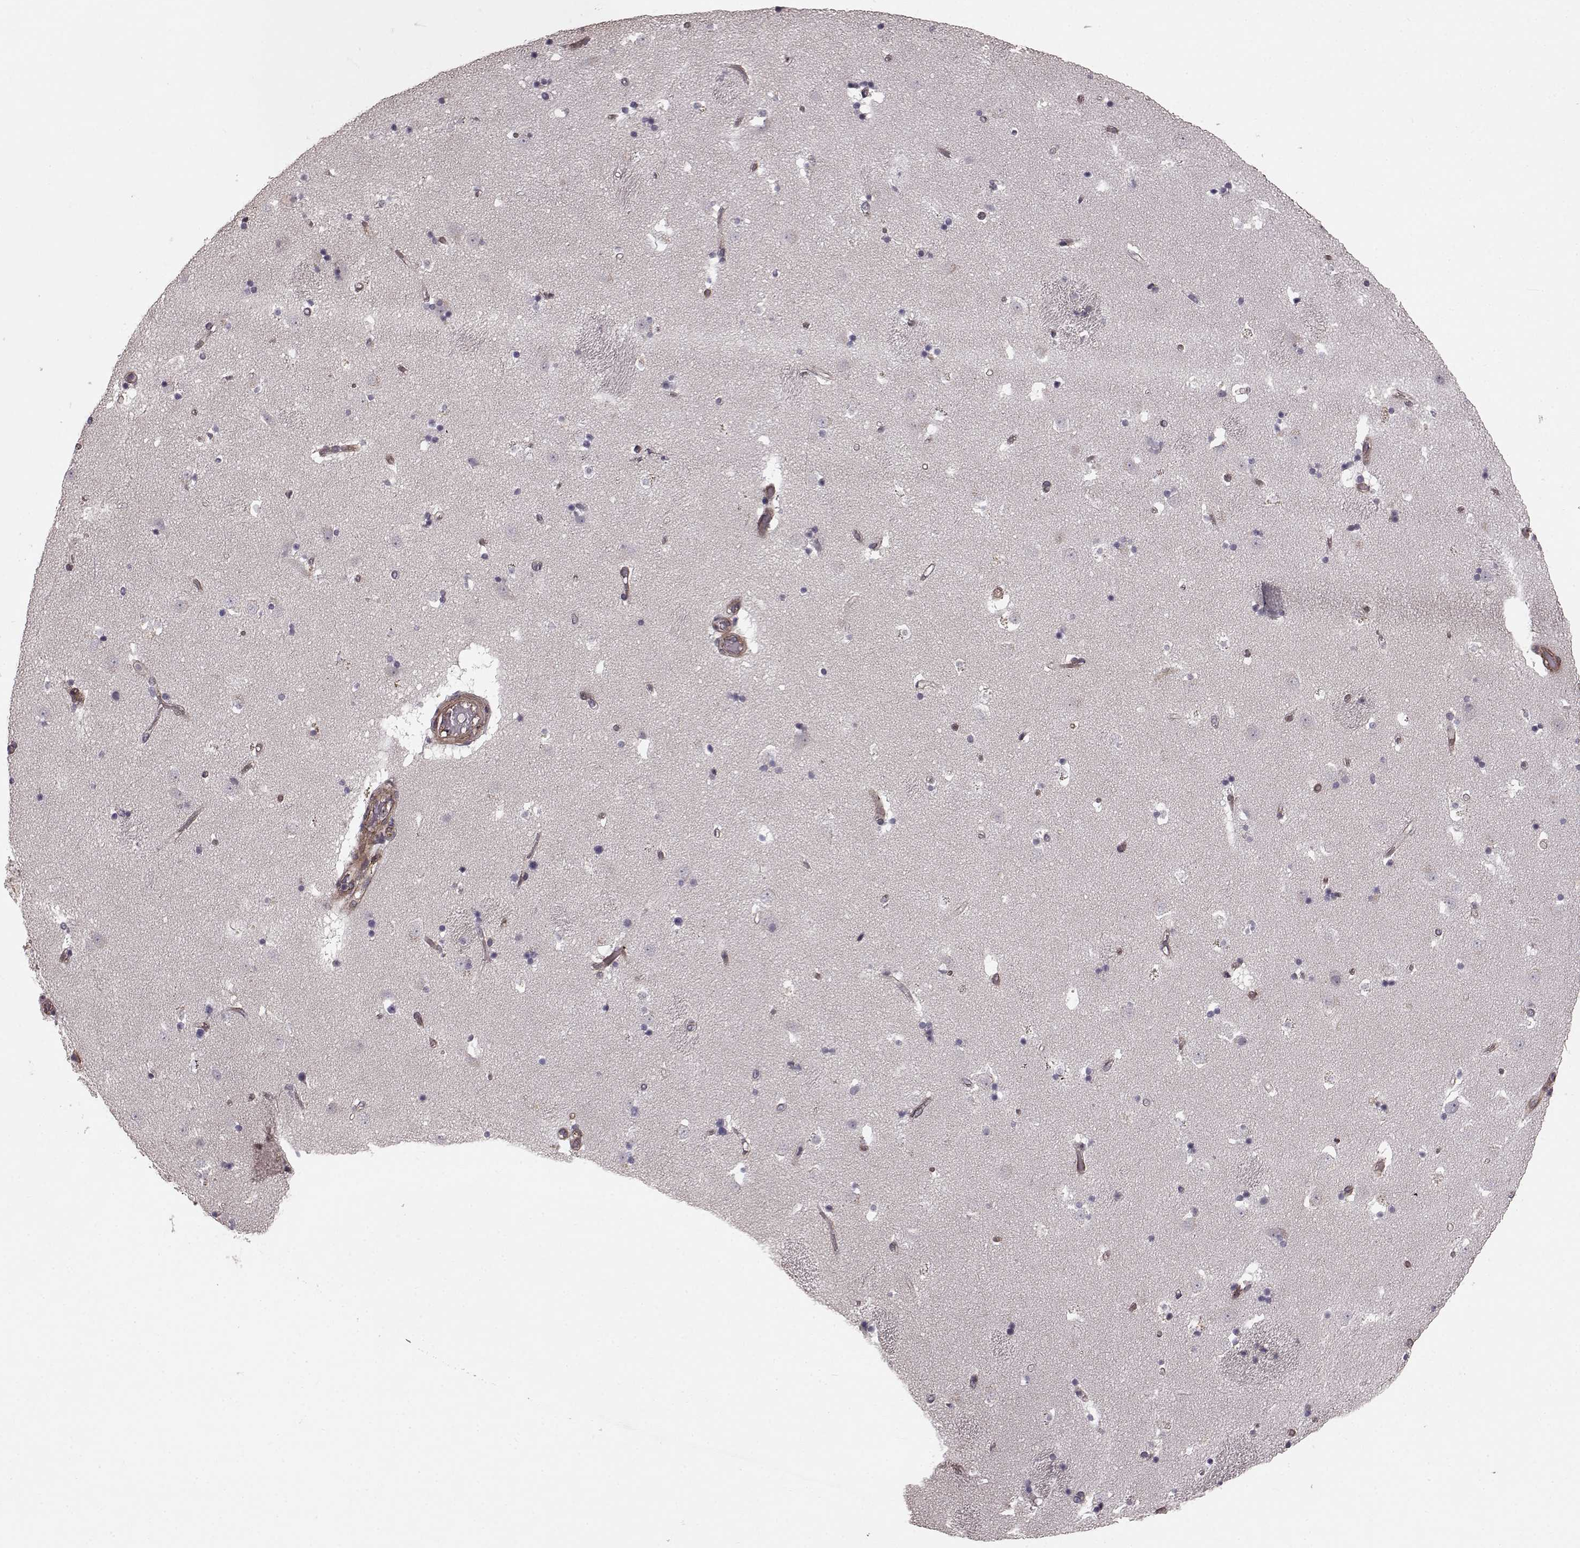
{"staining": {"intensity": "negative", "quantity": "none", "location": "none"}, "tissue": "caudate", "cell_type": "Glial cells", "image_type": "normal", "snomed": [{"axis": "morphology", "description": "Normal tissue, NOS"}, {"axis": "topography", "description": "Lateral ventricle wall"}], "caption": "An immunohistochemistry (IHC) photomicrograph of unremarkable caudate is shown. There is no staining in glial cells of caudate.", "gene": "SLC22A18", "patient": {"sex": "female", "age": 42}}